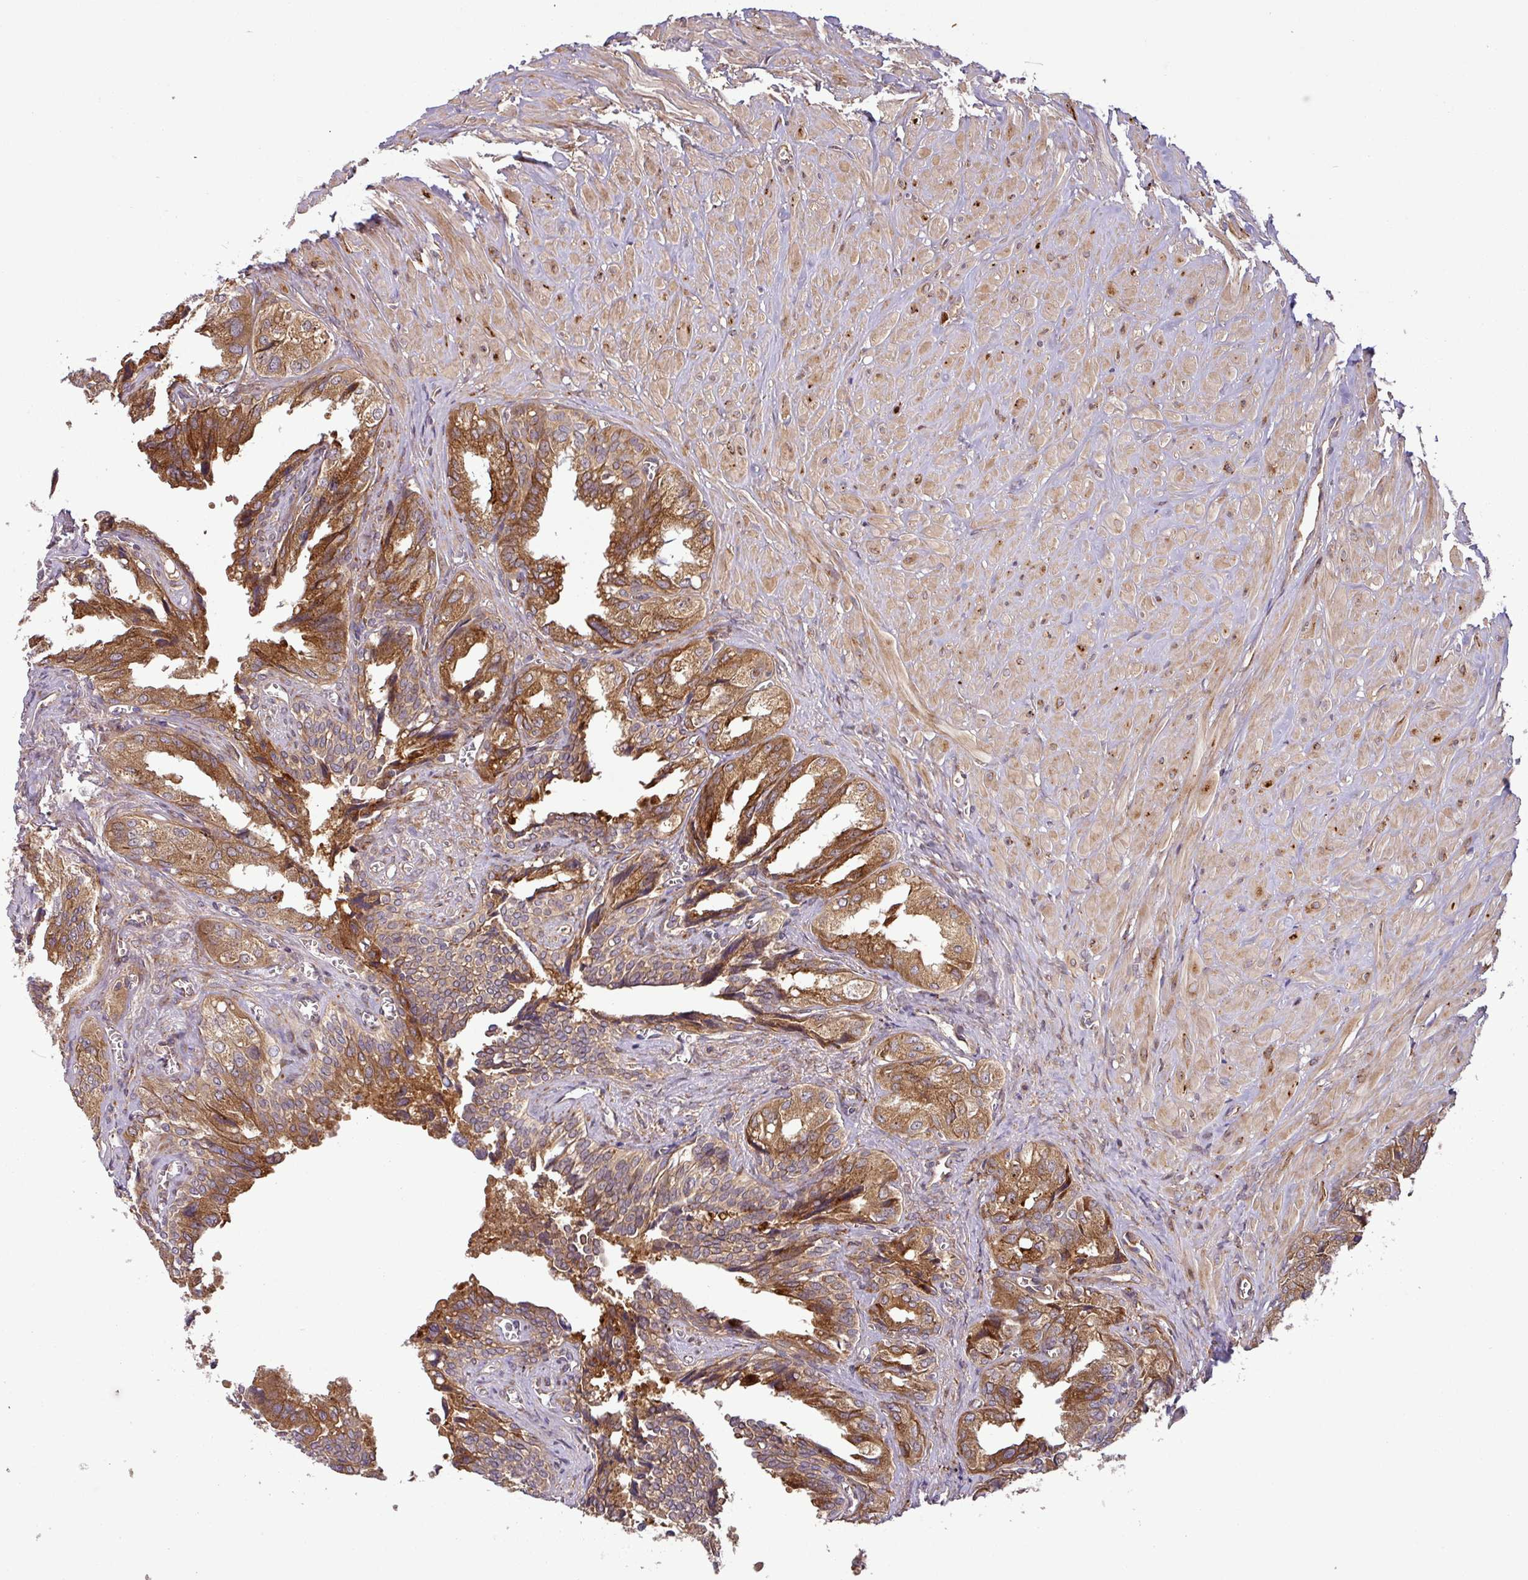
{"staining": {"intensity": "strong", "quantity": ">75%", "location": "cytoplasmic/membranous"}, "tissue": "seminal vesicle", "cell_type": "Glandular cells", "image_type": "normal", "snomed": [{"axis": "morphology", "description": "Normal tissue, NOS"}, {"axis": "topography", "description": "Seminal veicle"}], "caption": "A histopathology image showing strong cytoplasmic/membranous staining in approximately >75% of glandular cells in unremarkable seminal vesicle, as visualized by brown immunohistochemical staining.", "gene": "ART1", "patient": {"sex": "male", "age": 67}}